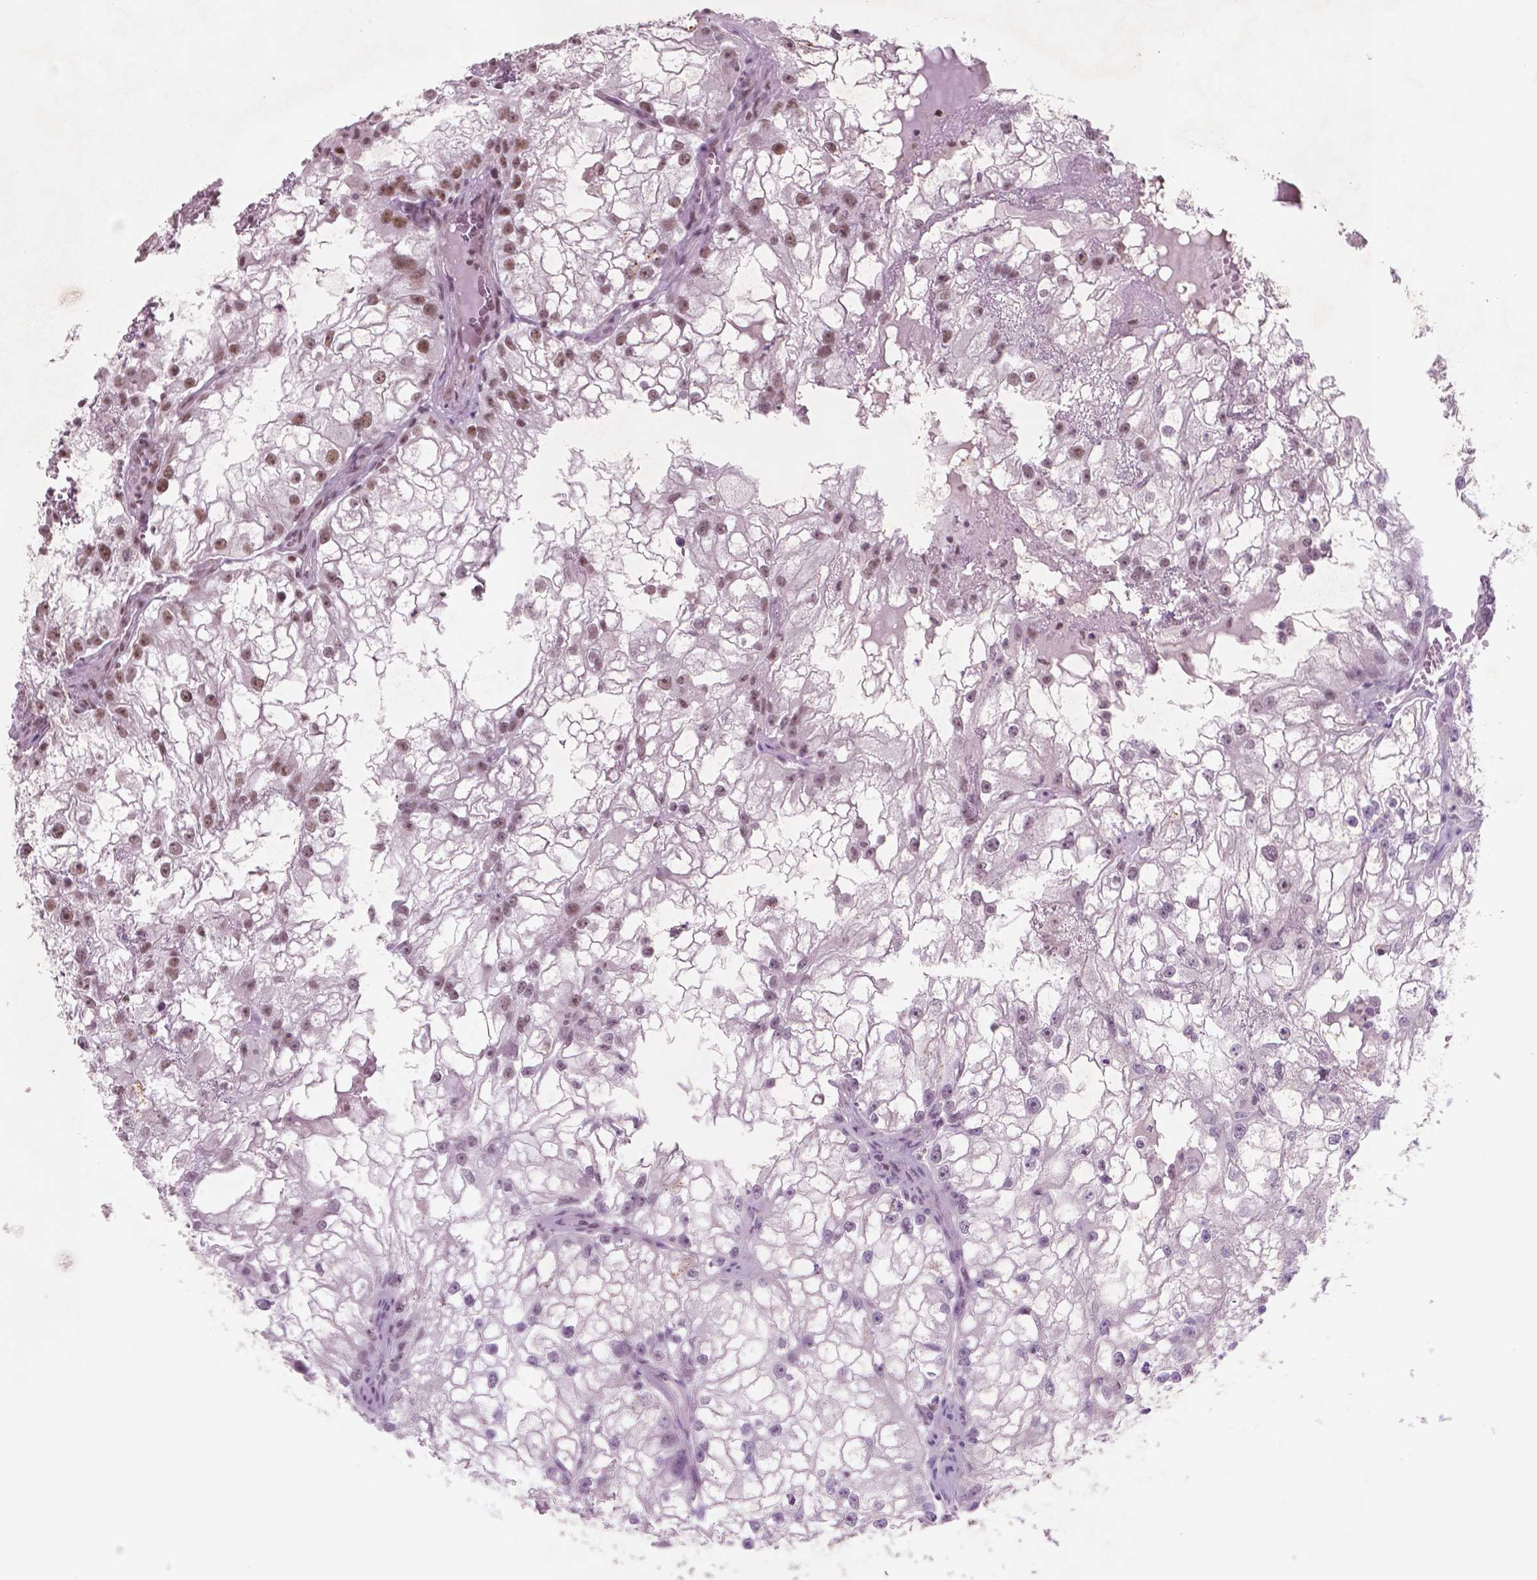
{"staining": {"intensity": "moderate", "quantity": "25%-75%", "location": "nuclear"}, "tissue": "renal cancer", "cell_type": "Tumor cells", "image_type": "cancer", "snomed": [{"axis": "morphology", "description": "Adenocarcinoma, NOS"}, {"axis": "topography", "description": "Kidney"}], "caption": "Tumor cells exhibit medium levels of moderate nuclear positivity in approximately 25%-75% of cells in renal cancer. The staining was performed using DAB (3,3'-diaminobenzidine) to visualize the protein expression in brown, while the nuclei were stained in blue with hematoxylin (Magnification: 20x).", "gene": "CTR9", "patient": {"sex": "male", "age": 59}}